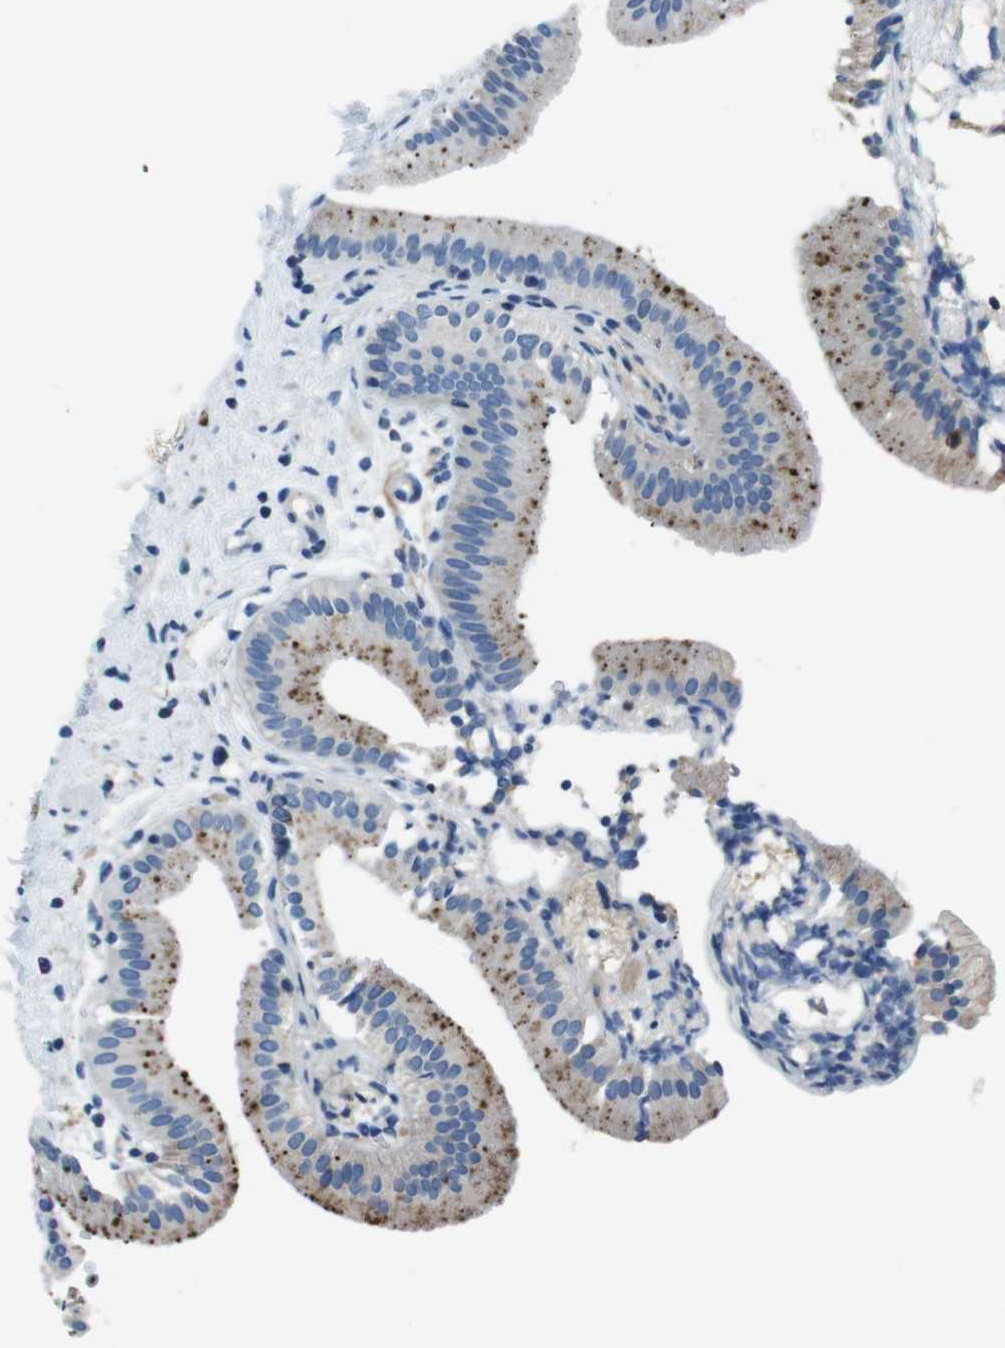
{"staining": {"intensity": "moderate", "quantity": "25%-75%", "location": "cytoplasmic/membranous"}, "tissue": "gallbladder", "cell_type": "Glandular cells", "image_type": "normal", "snomed": [{"axis": "morphology", "description": "Normal tissue, NOS"}, {"axis": "topography", "description": "Gallbladder"}], "caption": "Glandular cells display medium levels of moderate cytoplasmic/membranous staining in approximately 25%-75% of cells in normal gallbladder. (Stains: DAB (3,3'-diaminobenzidine) in brown, nuclei in blue, Microscopy: brightfield microscopy at high magnification).", "gene": "TULP3", "patient": {"sex": "male", "age": 55}}